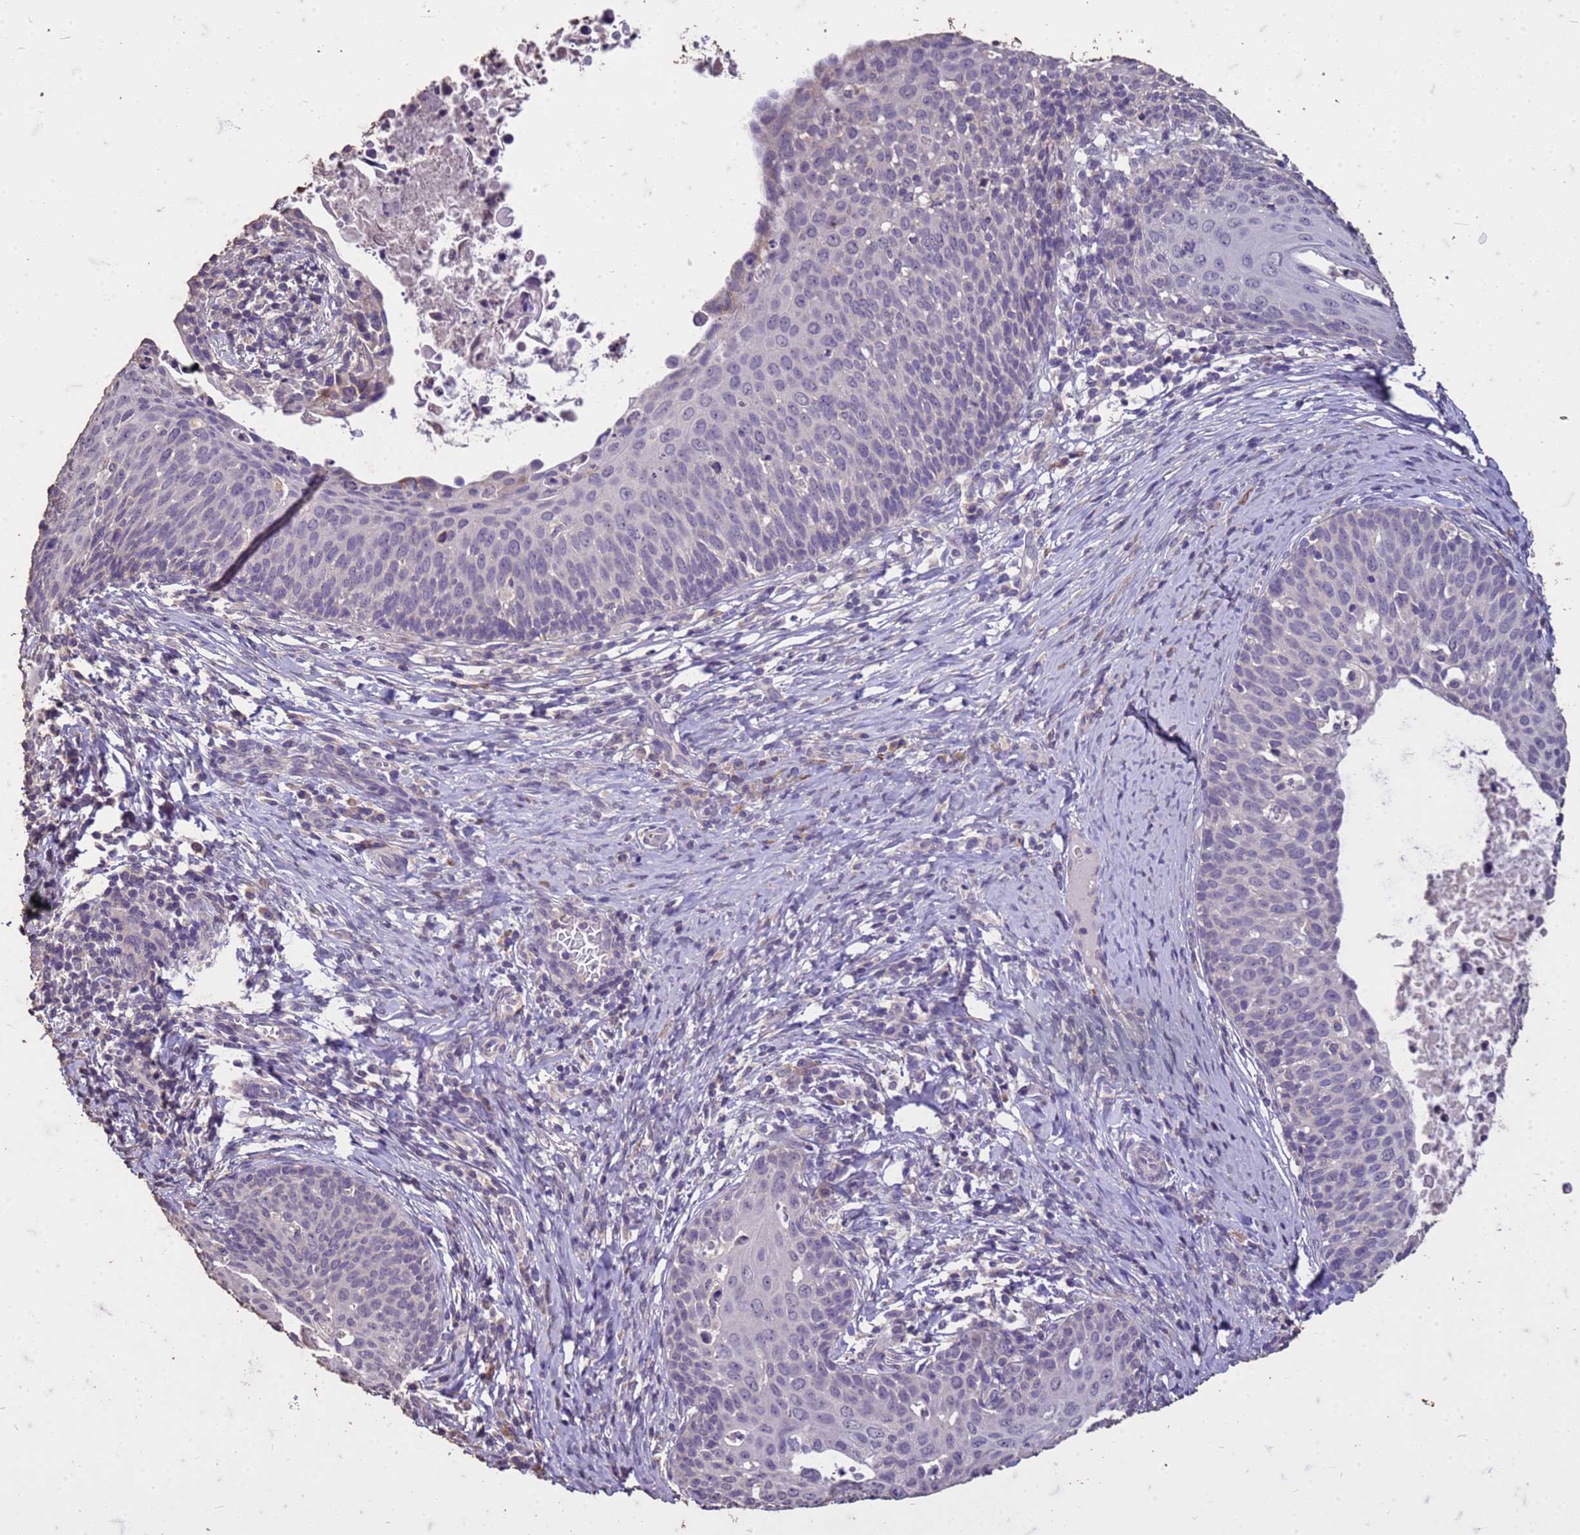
{"staining": {"intensity": "negative", "quantity": "none", "location": "none"}, "tissue": "cervical cancer", "cell_type": "Tumor cells", "image_type": "cancer", "snomed": [{"axis": "morphology", "description": "Squamous cell carcinoma, NOS"}, {"axis": "topography", "description": "Cervix"}], "caption": "This micrograph is of cervical cancer stained with IHC to label a protein in brown with the nuclei are counter-stained blue. There is no staining in tumor cells.", "gene": "FAM184B", "patient": {"sex": "female", "age": 52}}